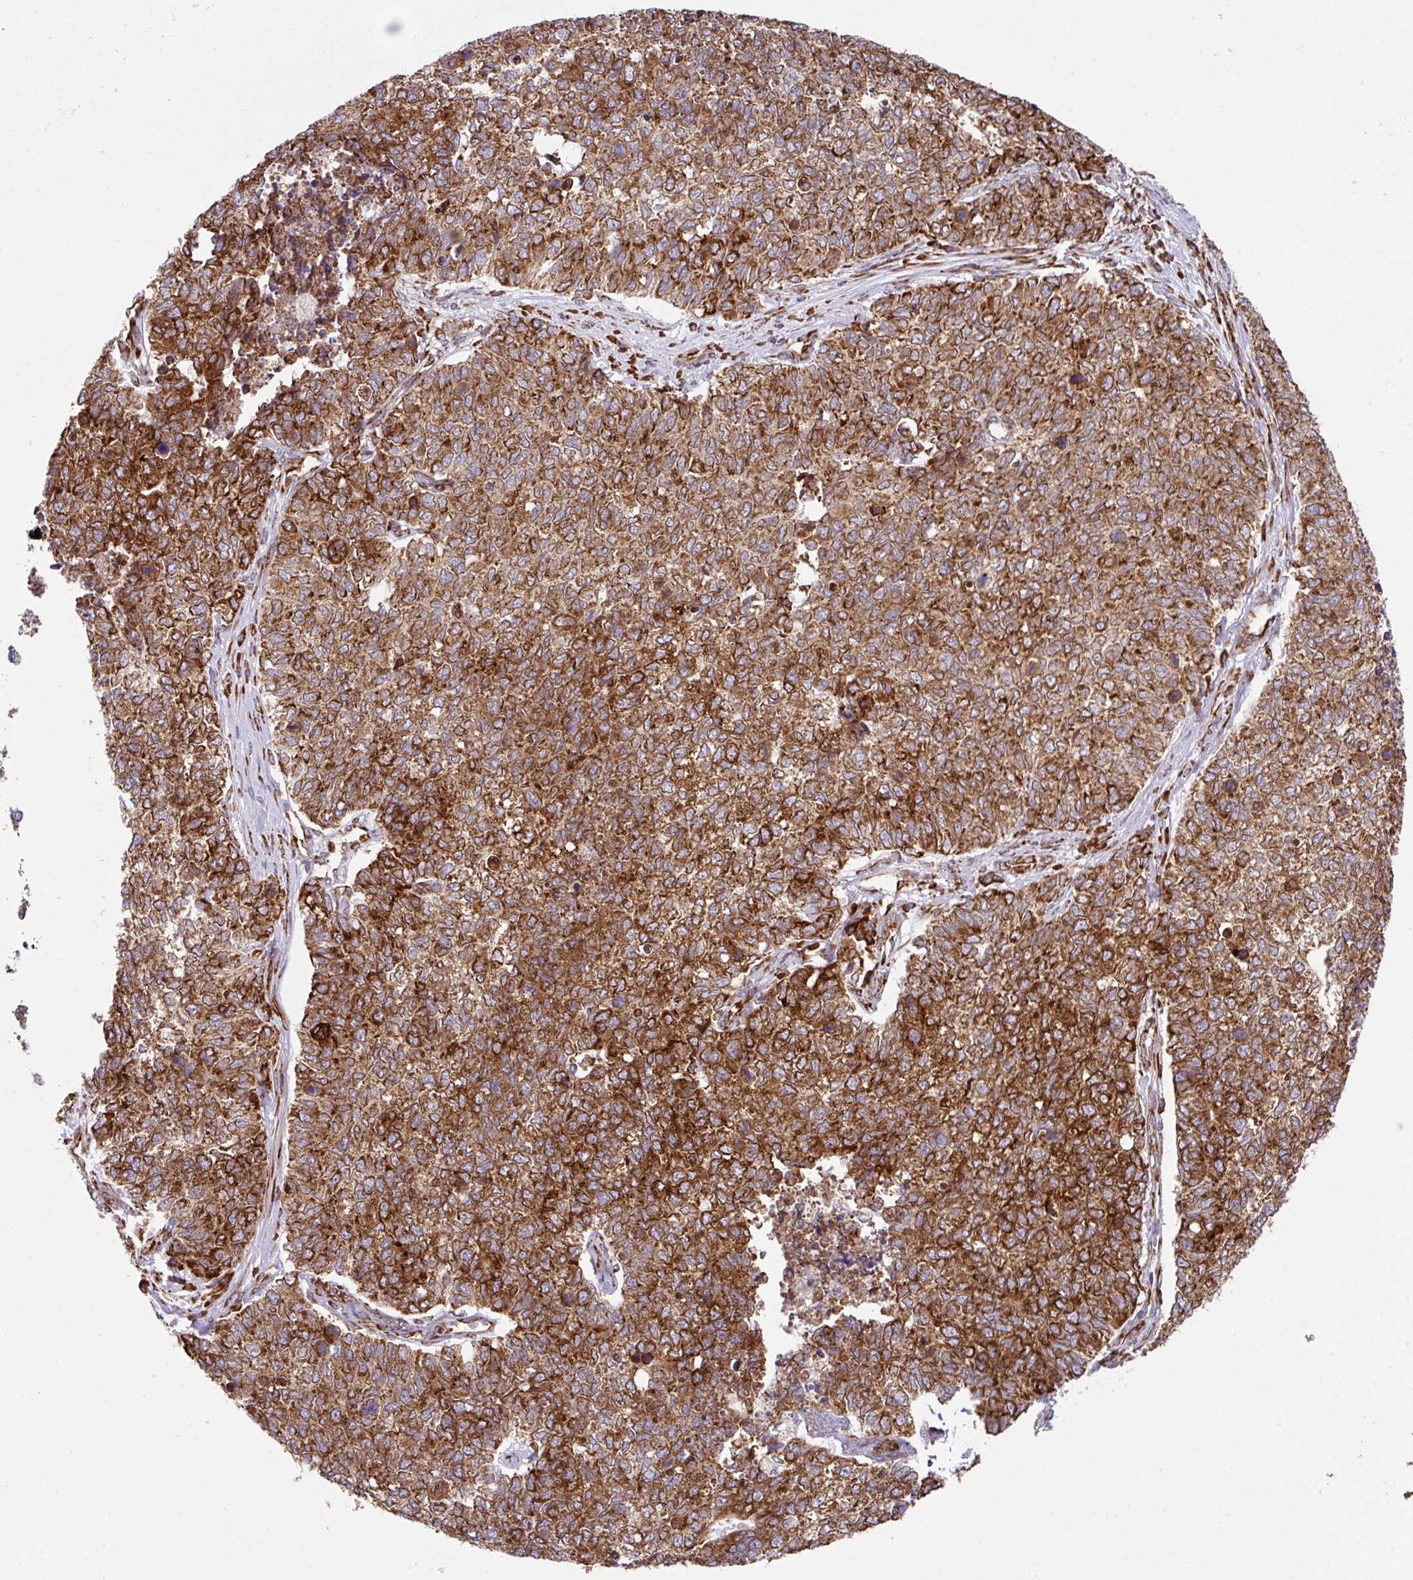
{"staining": {"intensity": "strong", "quantity": ">75%", "location": "cytoplasmic/membranous"}, "tissue": "cervical cancer", "cell_type": "Tumor cells", "image_type": "cancer", "snomed": [{"axis": "morphology", "description": "Squamous cell carcinoma, NOS"}, {"axis": "topography", "description": "Cervix"}], "caption": "This is a photomicrograph of IHC staining of cervical cancer, which shows strong expression in the cytoplasmic/membranous of tumor cells.", "gene": "SLC39A7", "patient": {"sex": "female", "age": 63}}